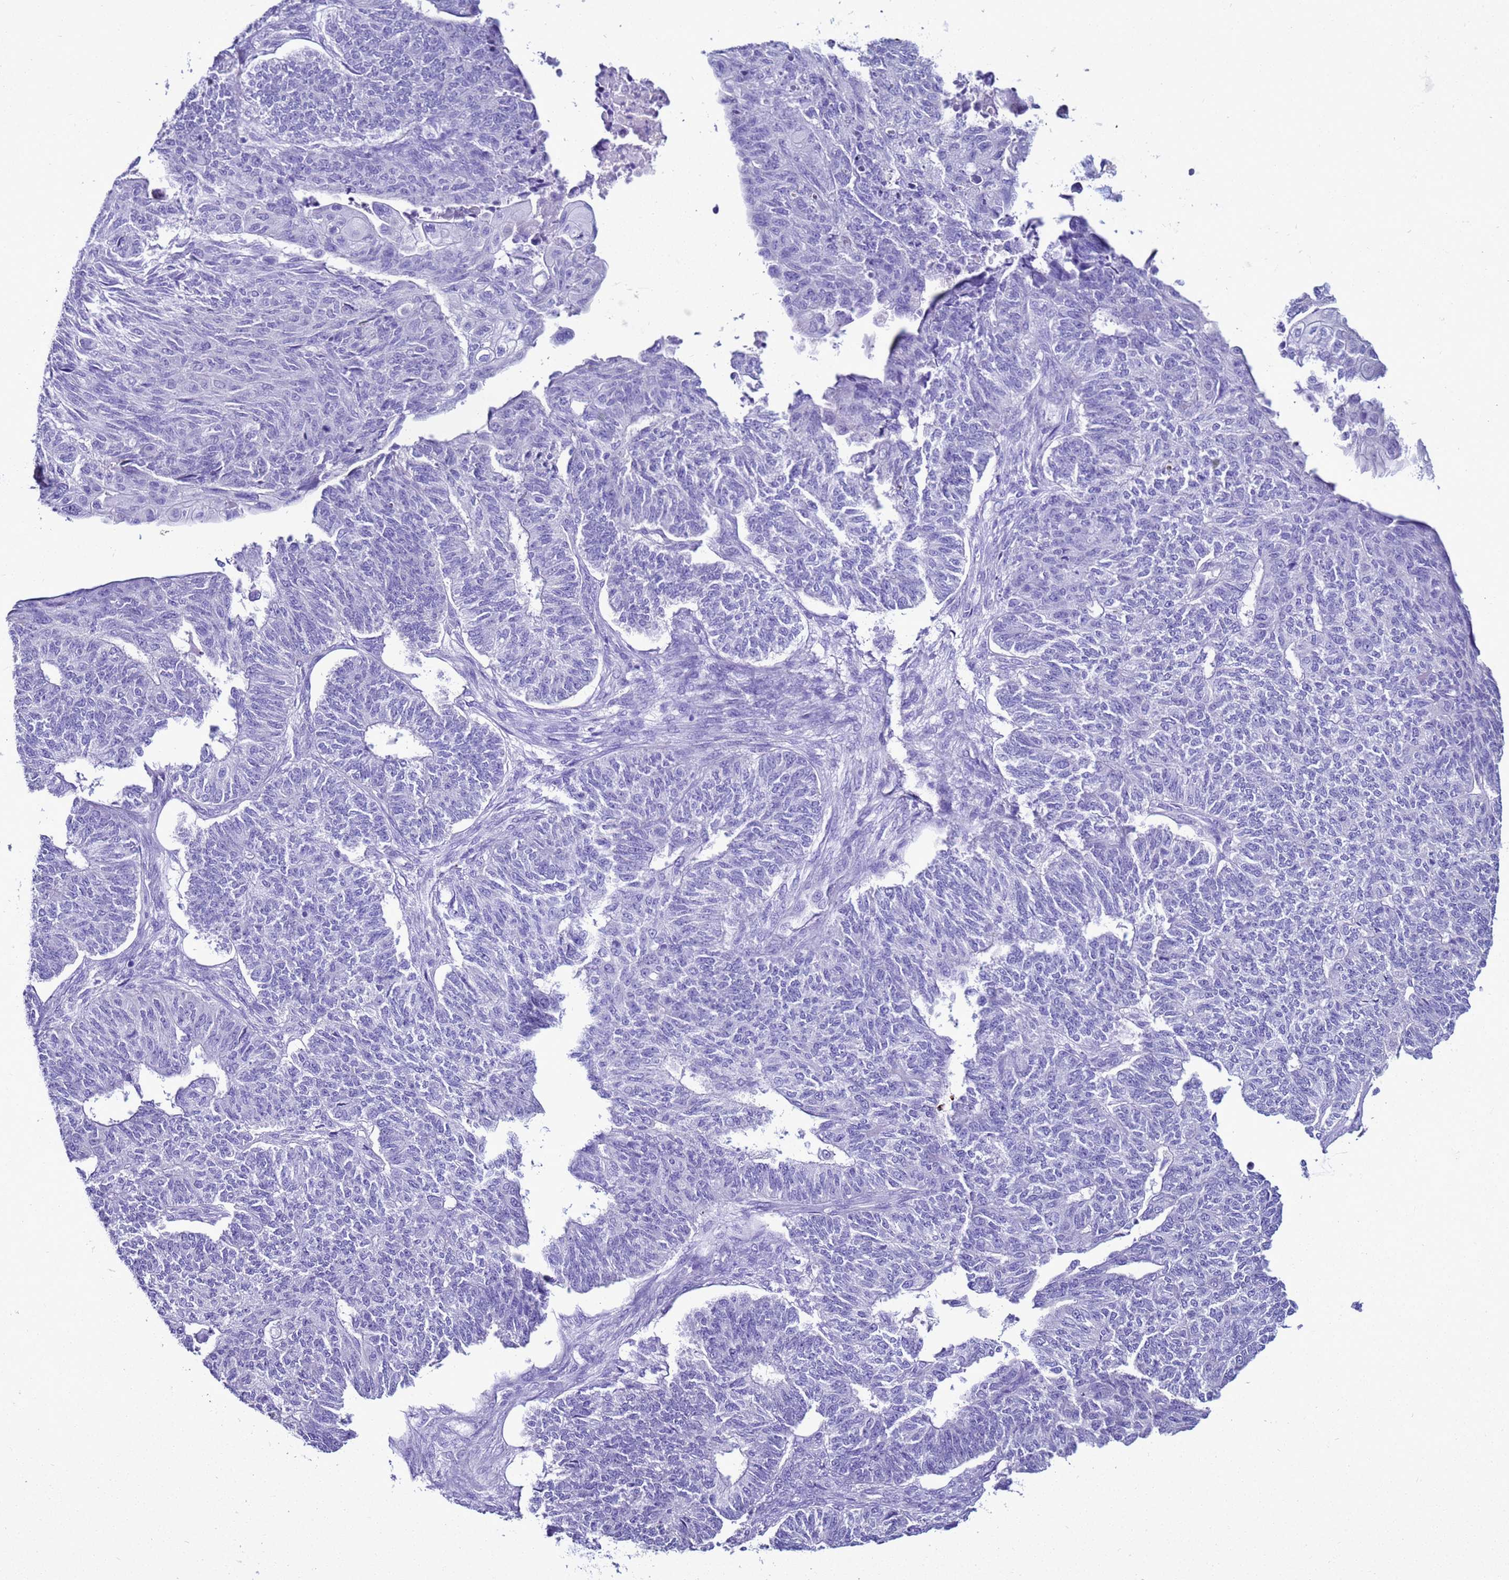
{"staining": {"intensity": "negative", "quantity": "none", "location": "none"}, "tissue": "endometrial cancer", "cell_type": "Tumor cells", "image_type": "cancer", "snomed": [{"axis": "morphology", "description": "Adenocarcinoma, NOS"}, {"axis": "topography", "description": "Endometrium"}], "caption": "High magnification brightfield microscopy of endometrial cancer (adenocarcinoma) stained with DAB (brown) and counterstained with hematoxylin (blue): tumor cells show no significant staining.", "gene": "LCMT1", "patient": {"sex": "female", "age": 32}}